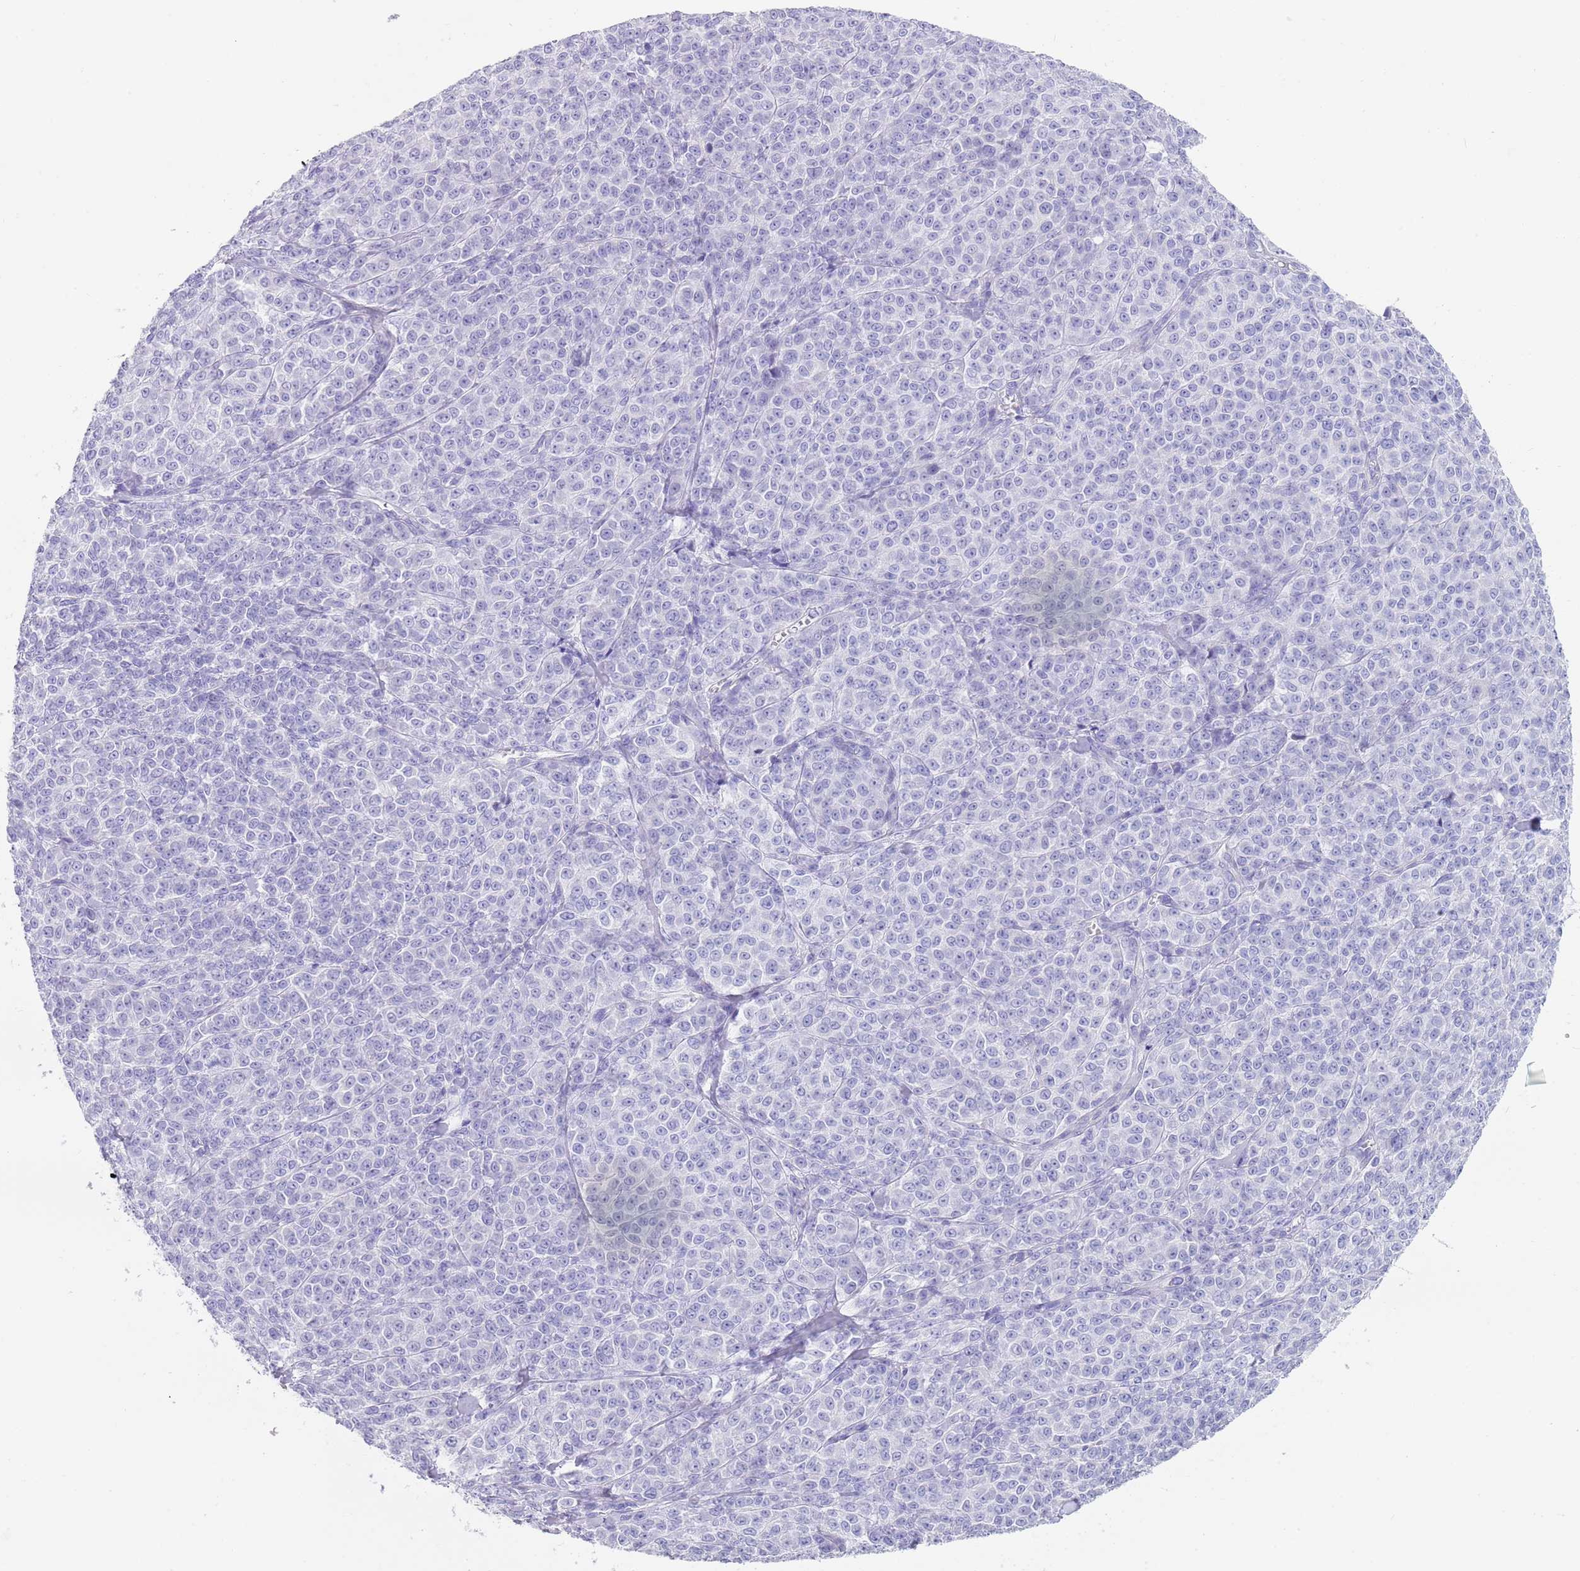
{"staining": {"intensity": "negative", "quantity": "none", "location": "none"}, "tissue": "melanoma", "cell_type": "Tumor cells", "image_type": "cancer", "snomed": [{"axis": "morphology", "description": "Normal tissue, NOS"}, {"axis": "morphology", "description": "Malignant melanoma, NOS"}, {"axis": "topography", "description": "Skin"}], "caption": "Immunohistochemistry (IHC) of human malignant melanoma shows no positivity in tumor cells.", "gene": "CPXM2", "patient": {"sex": "female", "age": 34}}